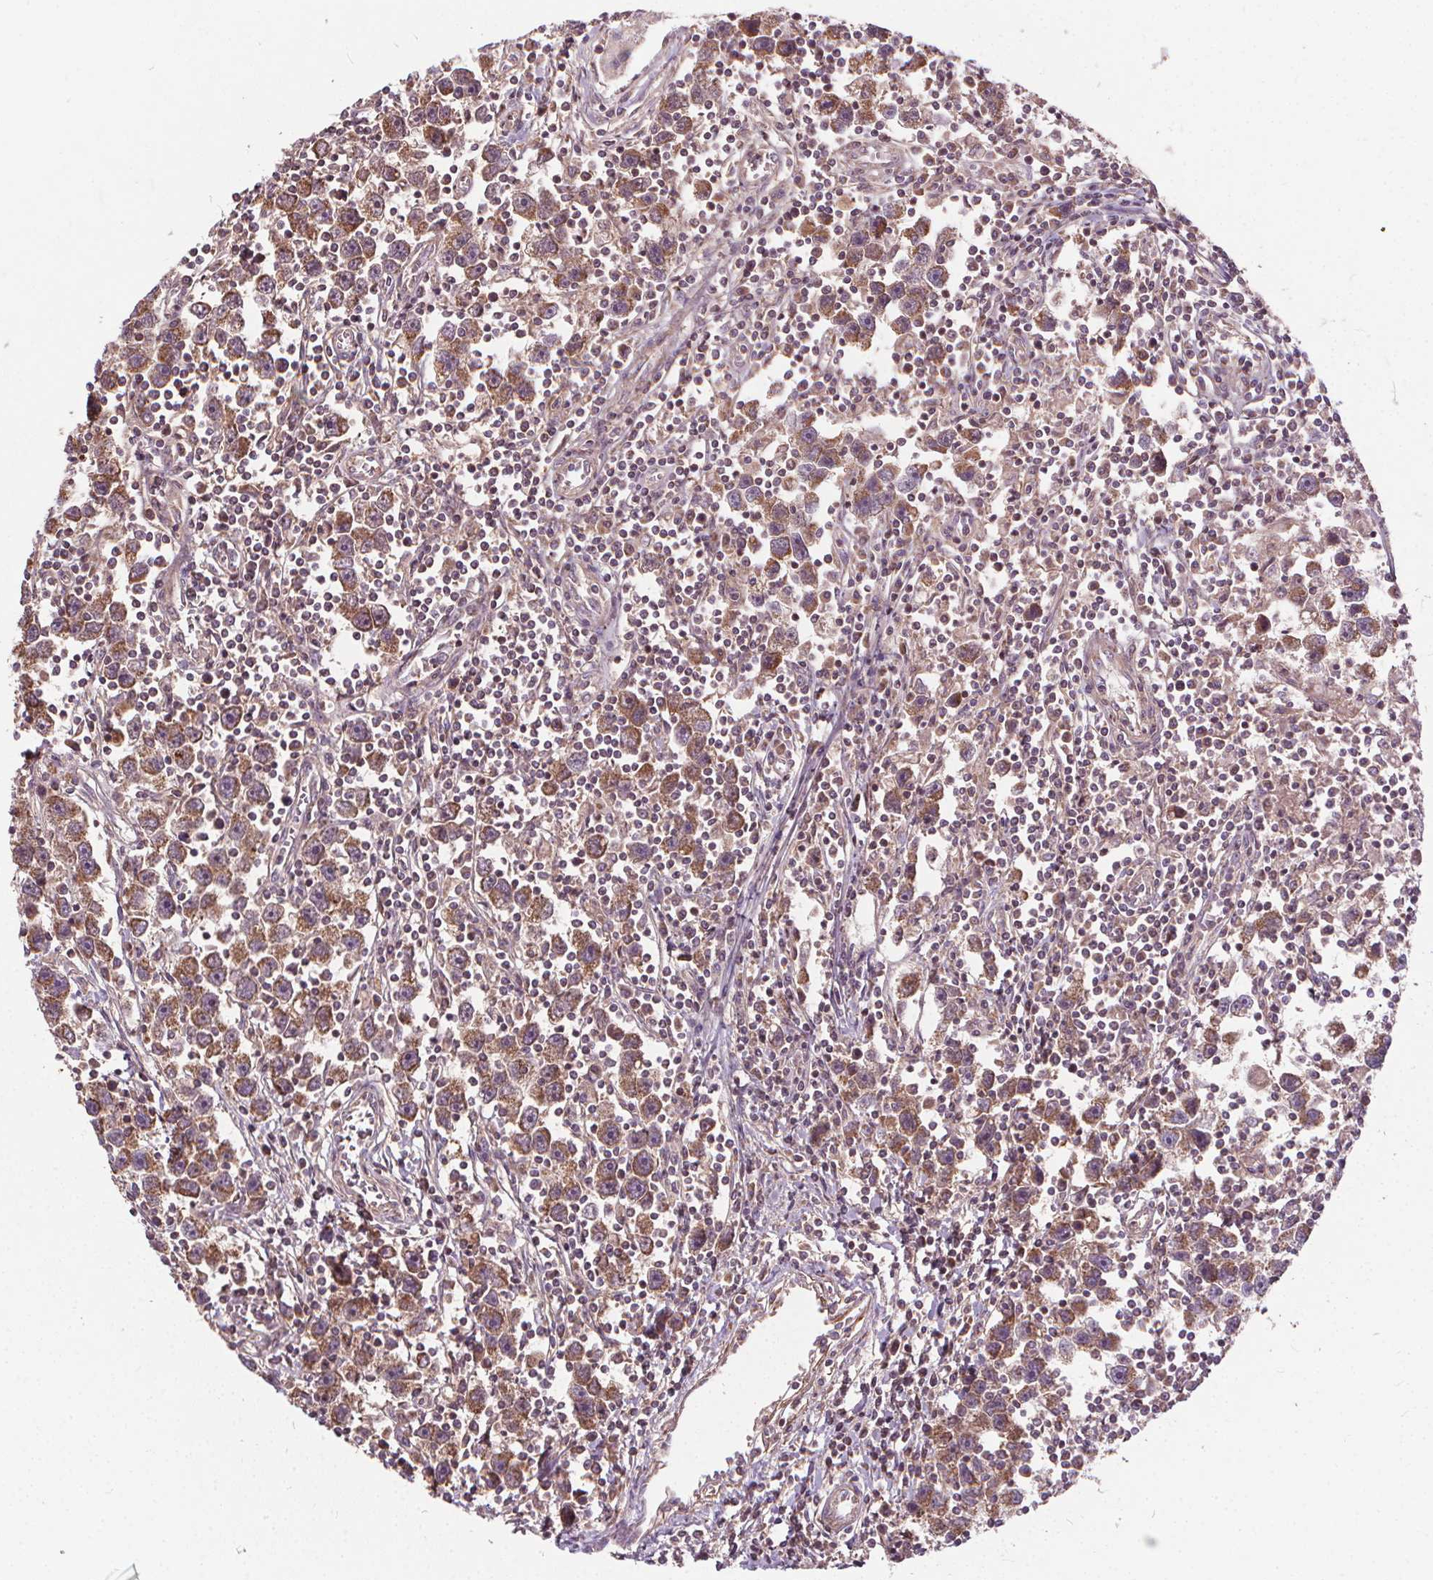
{"staining": {"intensity": "moderate", "quantity": ">75%", "location": "cytoplasmic/membranous"}, "tissue": "testis cancer", "cell_type": "Tumor cells", "image_type": "cancer", "snomed": [{"axis": "morphology", "description": "Seminoma, NOS"}, {"axis": "topography", "description": "Testis"}], "caption": "The immunohistochemical stain labels moderate cytoplasmic/membranous positivity in tumor cells of testis seminoma tissue.", "gene": "ORAI2", "patient": {"sex": "male", "age": 30}}